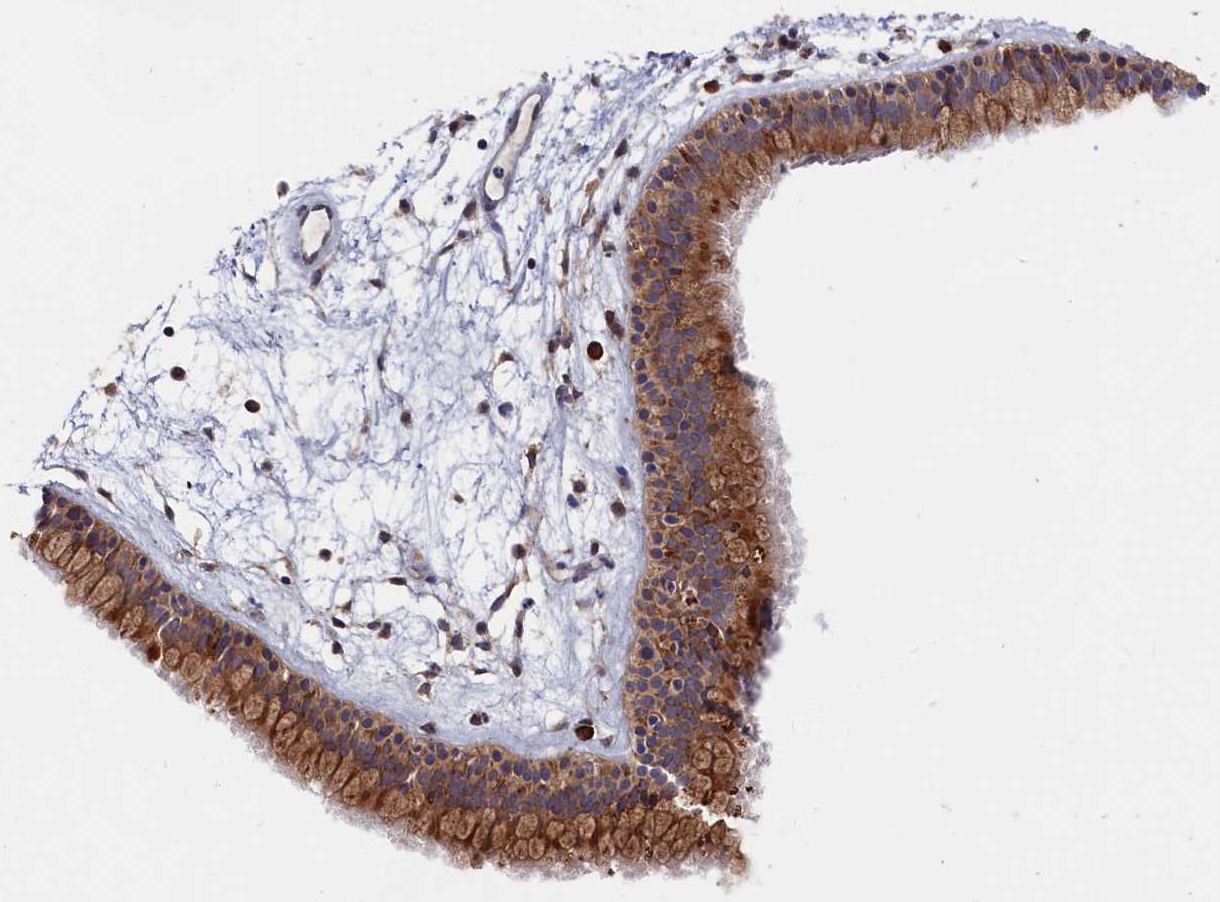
{"staining": {"intensity": "strong", "quantity": ">75%", "location": "cytoplasmic/membranous"}, "tissue": "nasopharynx", "cell_type": "Respiratory epithelial cells", "image_type": "normal", "snomed": [{"axis": "morphology", "description": "Normal tissue, NOS"}, {"axis": "topography", "description": "Nasopharynx"}], "caption": "Immunohistochemistry (IHC) of benign human nasopharynx shows high levels of strong cytoplasmic/membranous expression in approximately >75% of respiratory epithelial cells.", "gene": "CEP44", "patient": {"sex": "male", "age": 82}}